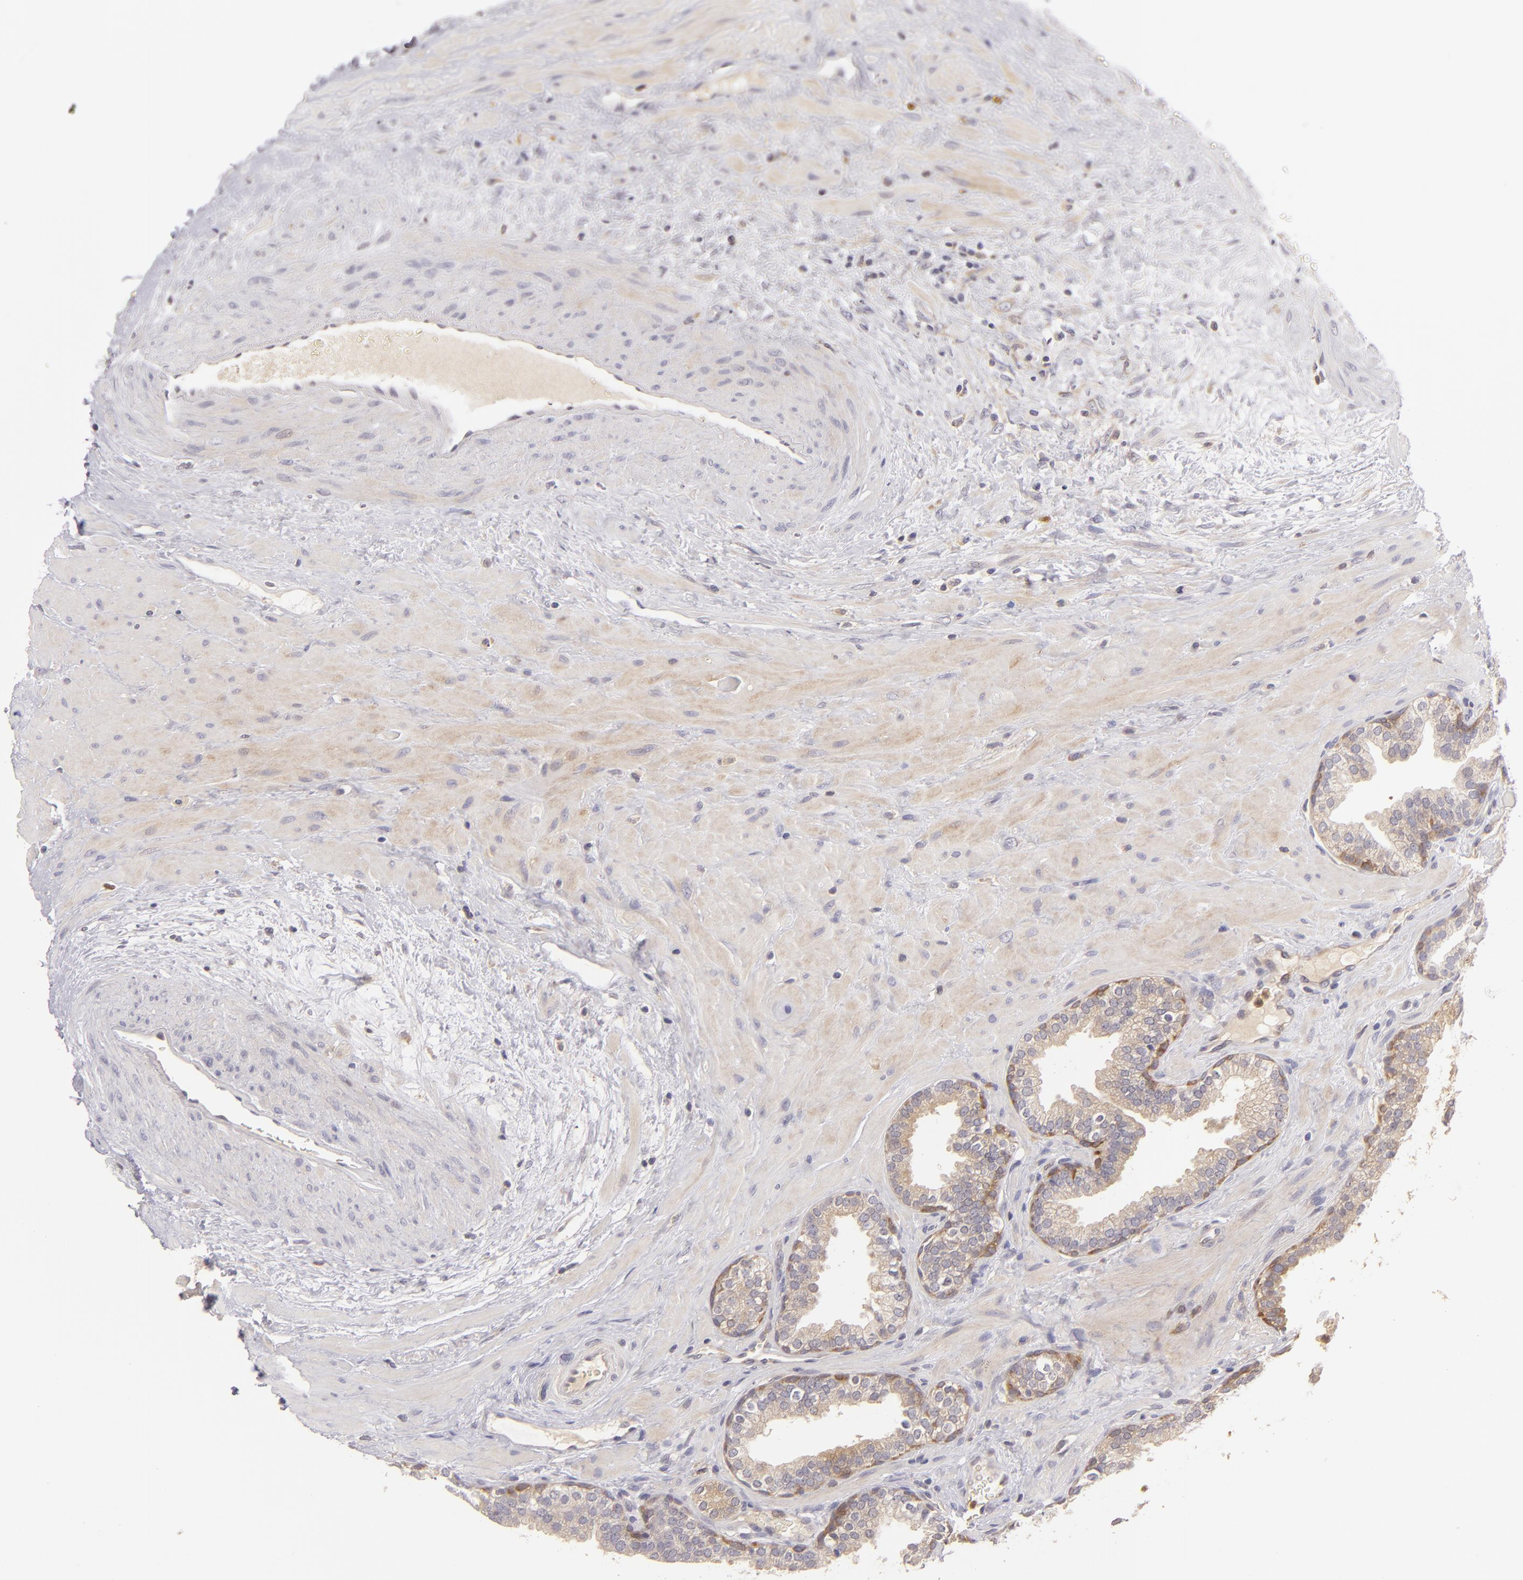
{"staining": {"intensity": "moderate", "quantity": ">75%", "location": "cytoplasmic/membranous"}, "tissue": "prostate", "cell_type": "Glandular cells", "image_type": "normal", "snomed": [{"axis": "morphology", "description": "Normal tissue, NOS"}, {"axis": "topography", "description": "Prostate"}], "caption": "A brown stain highlights moderate cytoplasmic/membranous positivity of a protein in glandular cells of normal human prostate.", "gene": "MMP10", "patient": {"sex": "male", "age": 51}}